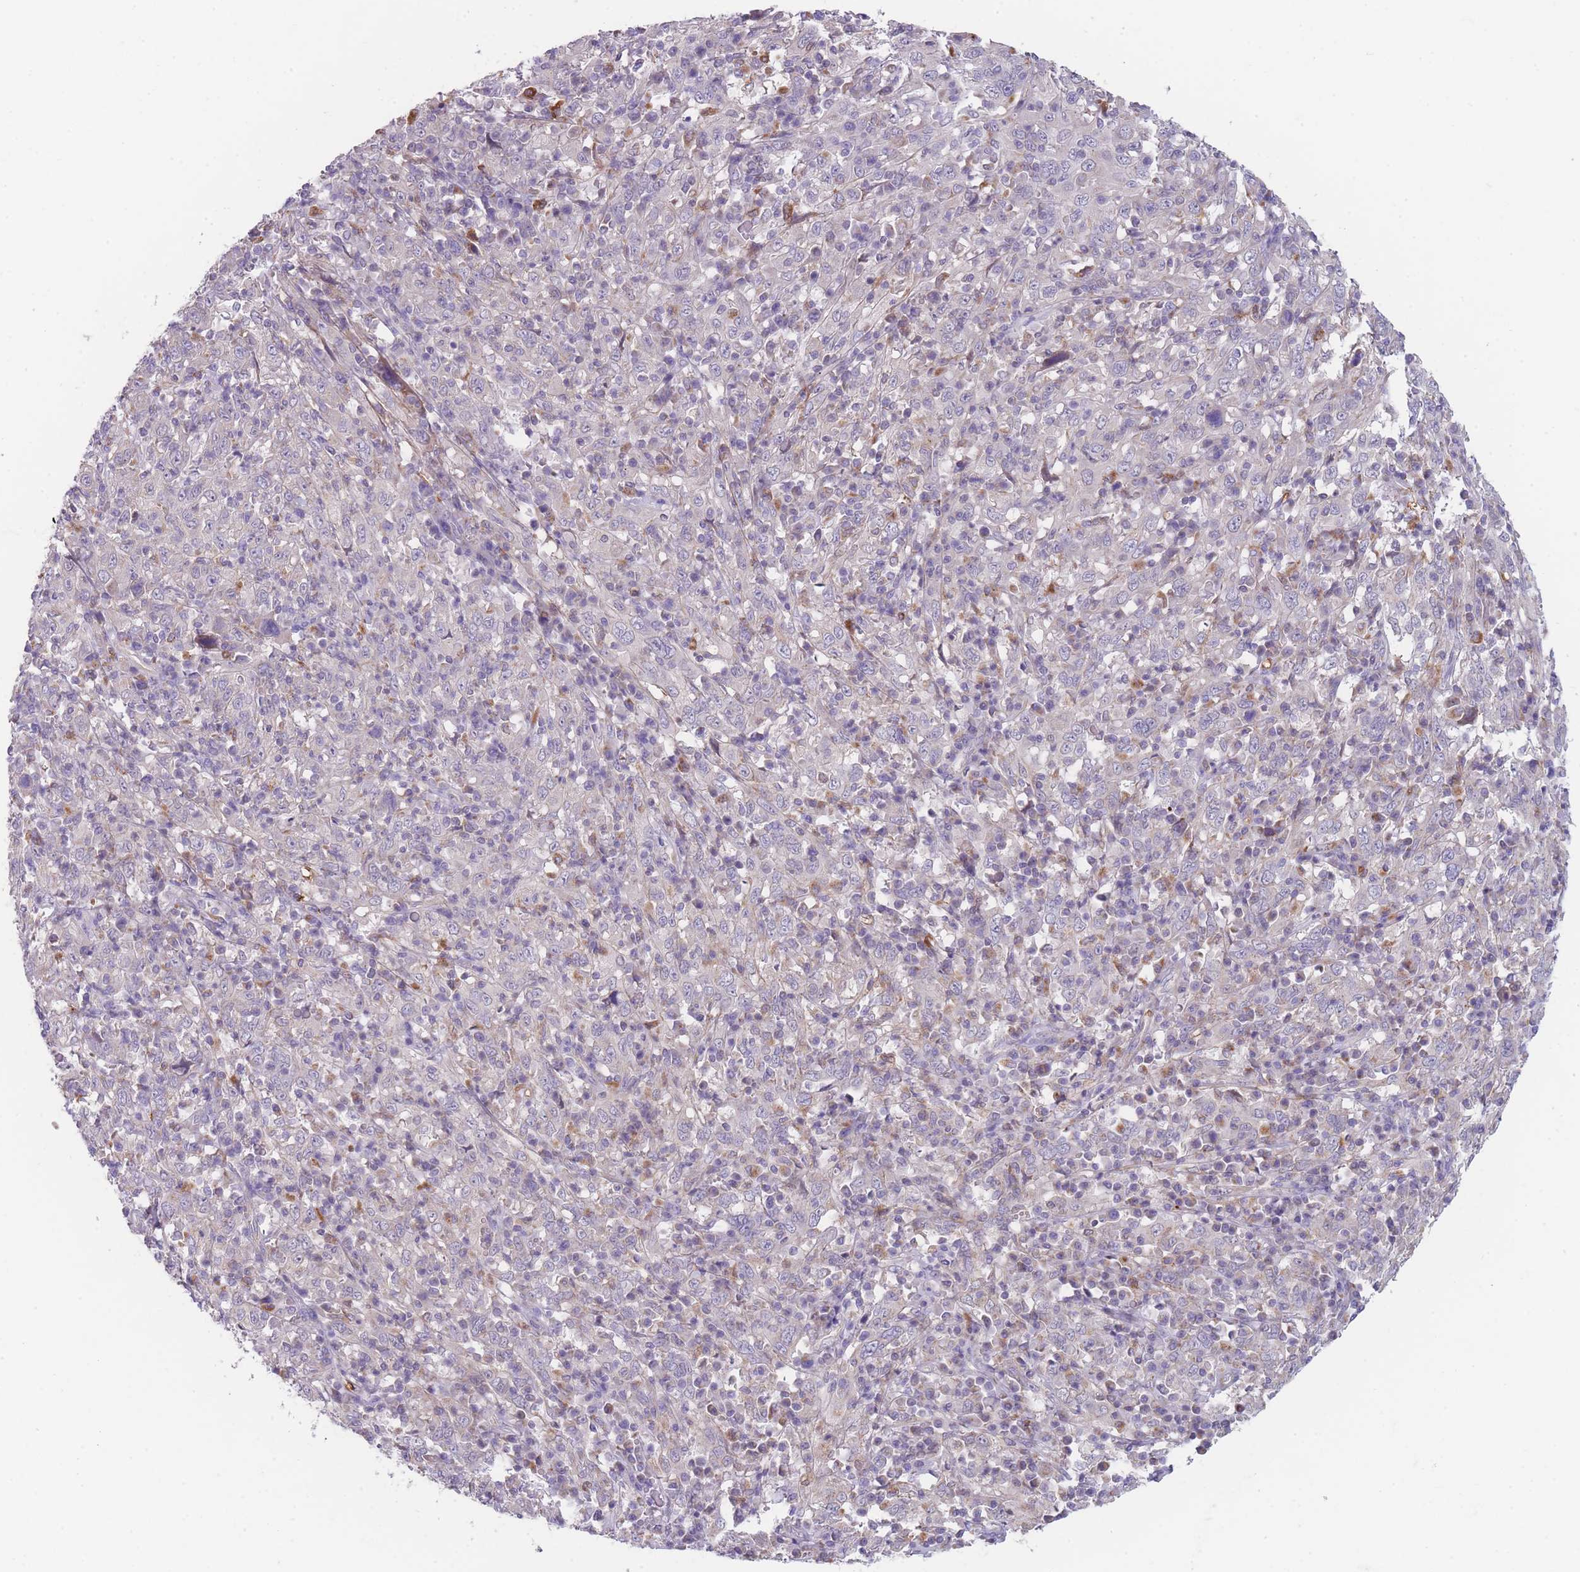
{"staining": {"intensity": "negative", "quantity": "none", "location": "none"}, "tissue": "cervical cancer", "cell_type": "Tumor cells", "image_type": "cancer", "snomed": [{"axis": "morphology", "description": "Squamous cell carcinoma, NOS"}, {"axis": "topography", "description": "Cervix"}], "caption": "Squamous cell carcinoma (cervical) was stained to show a protein in brown. There is no significant expression in tumor cells.", "gene": "SMPD4", "patient": {"sex": "female", "age": 46}}